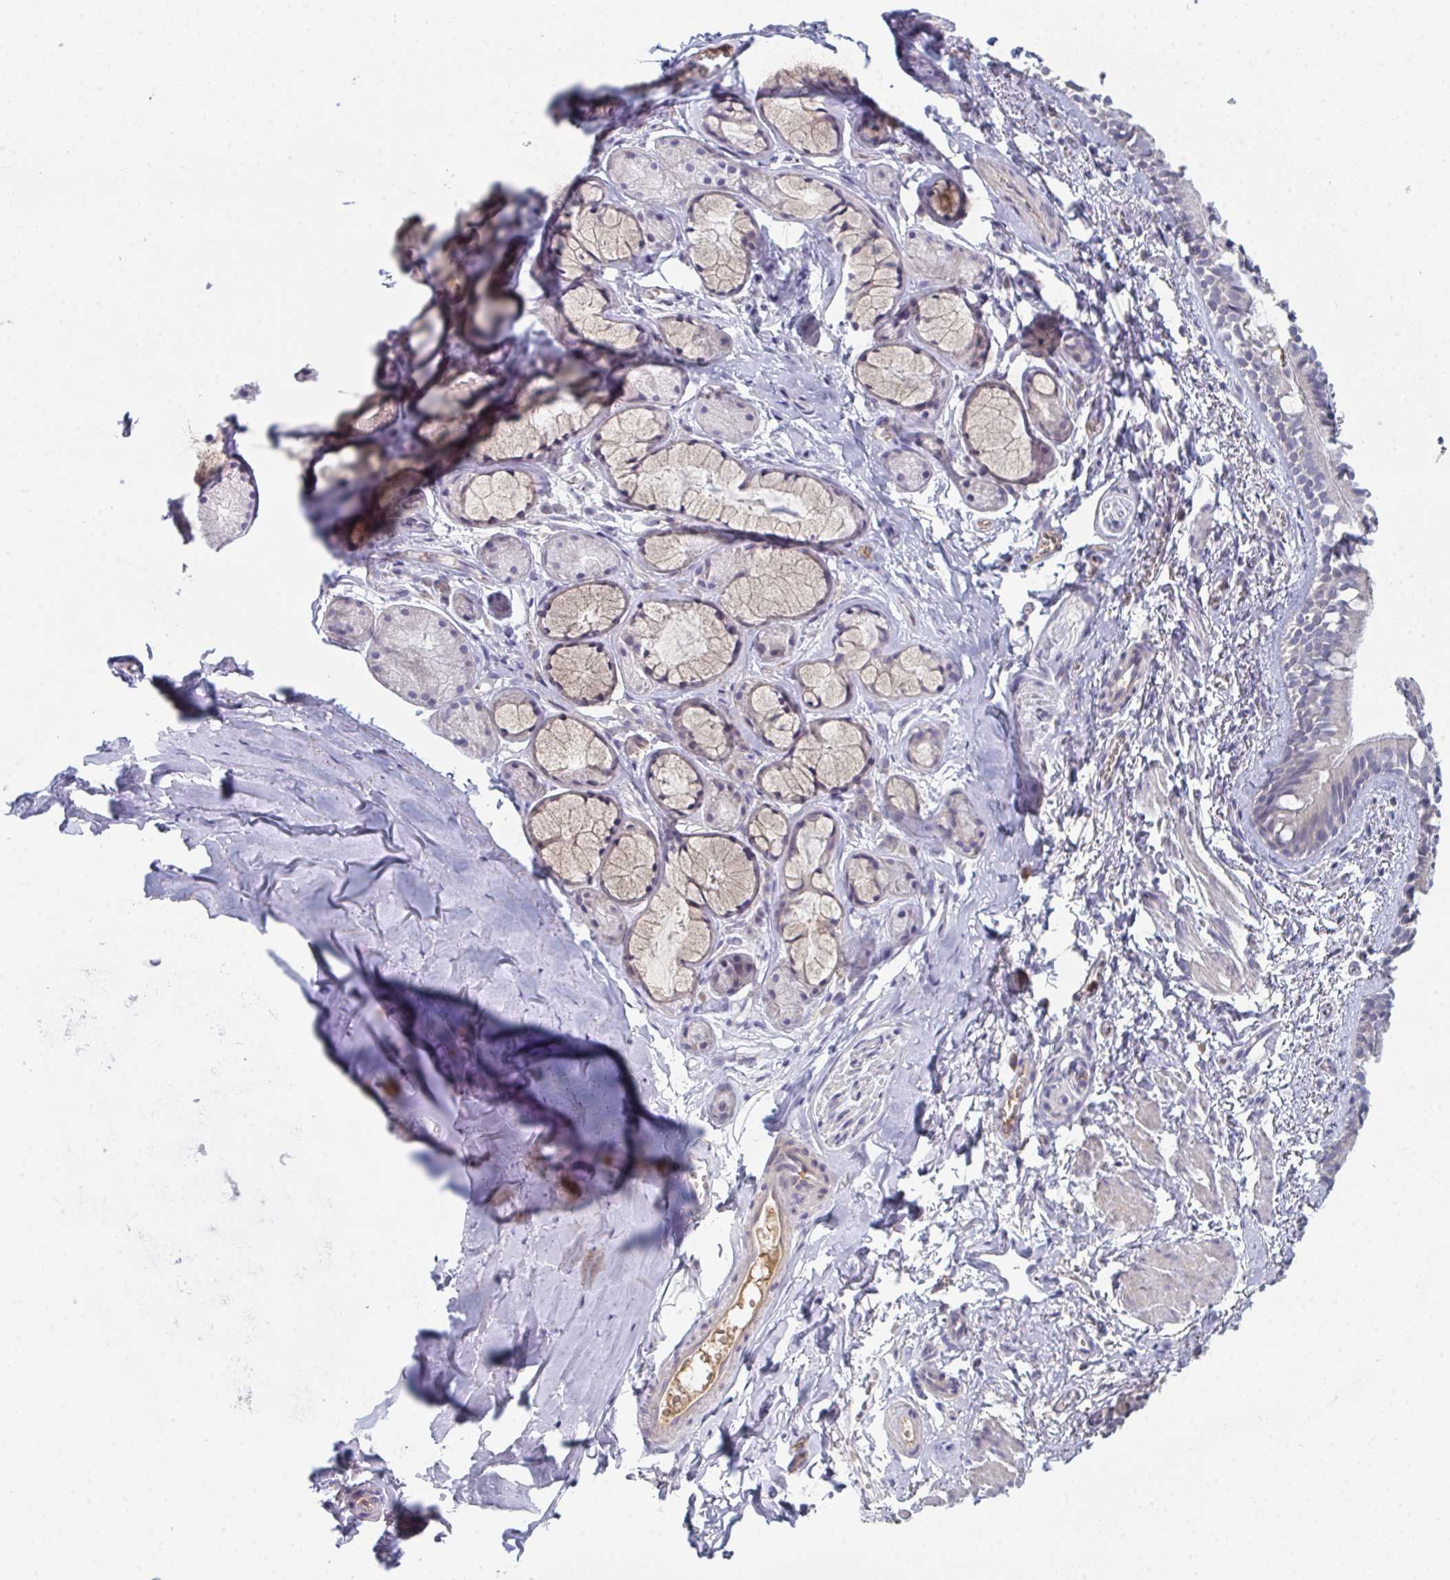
{"staining": {"intensity": "negative", "quantity": "none", "location": "none"}, "tissue": "bronchus", "cell_type": "Respiratory epithelial cells", "image_type": "normal", "snomed": [{"axis": "morphology", "description": "Normal tissue, NOS"}, {"axis": "topography", "description": "Cartilage tissue"}, {"axis": "topography", "description": "Bronchus"}, {"axis": "topography", "description": "Peripheral nerve tissue"}], "caption": "Immunohistochemistry image of benign bronchus: human bronchus stained with DAB (3,3'-diaminobenzidine) shows no significant protein staining in respiratory epithelial cells.", "gene": "HGFAC", "patient": {"sex": "female", "age": 59}}